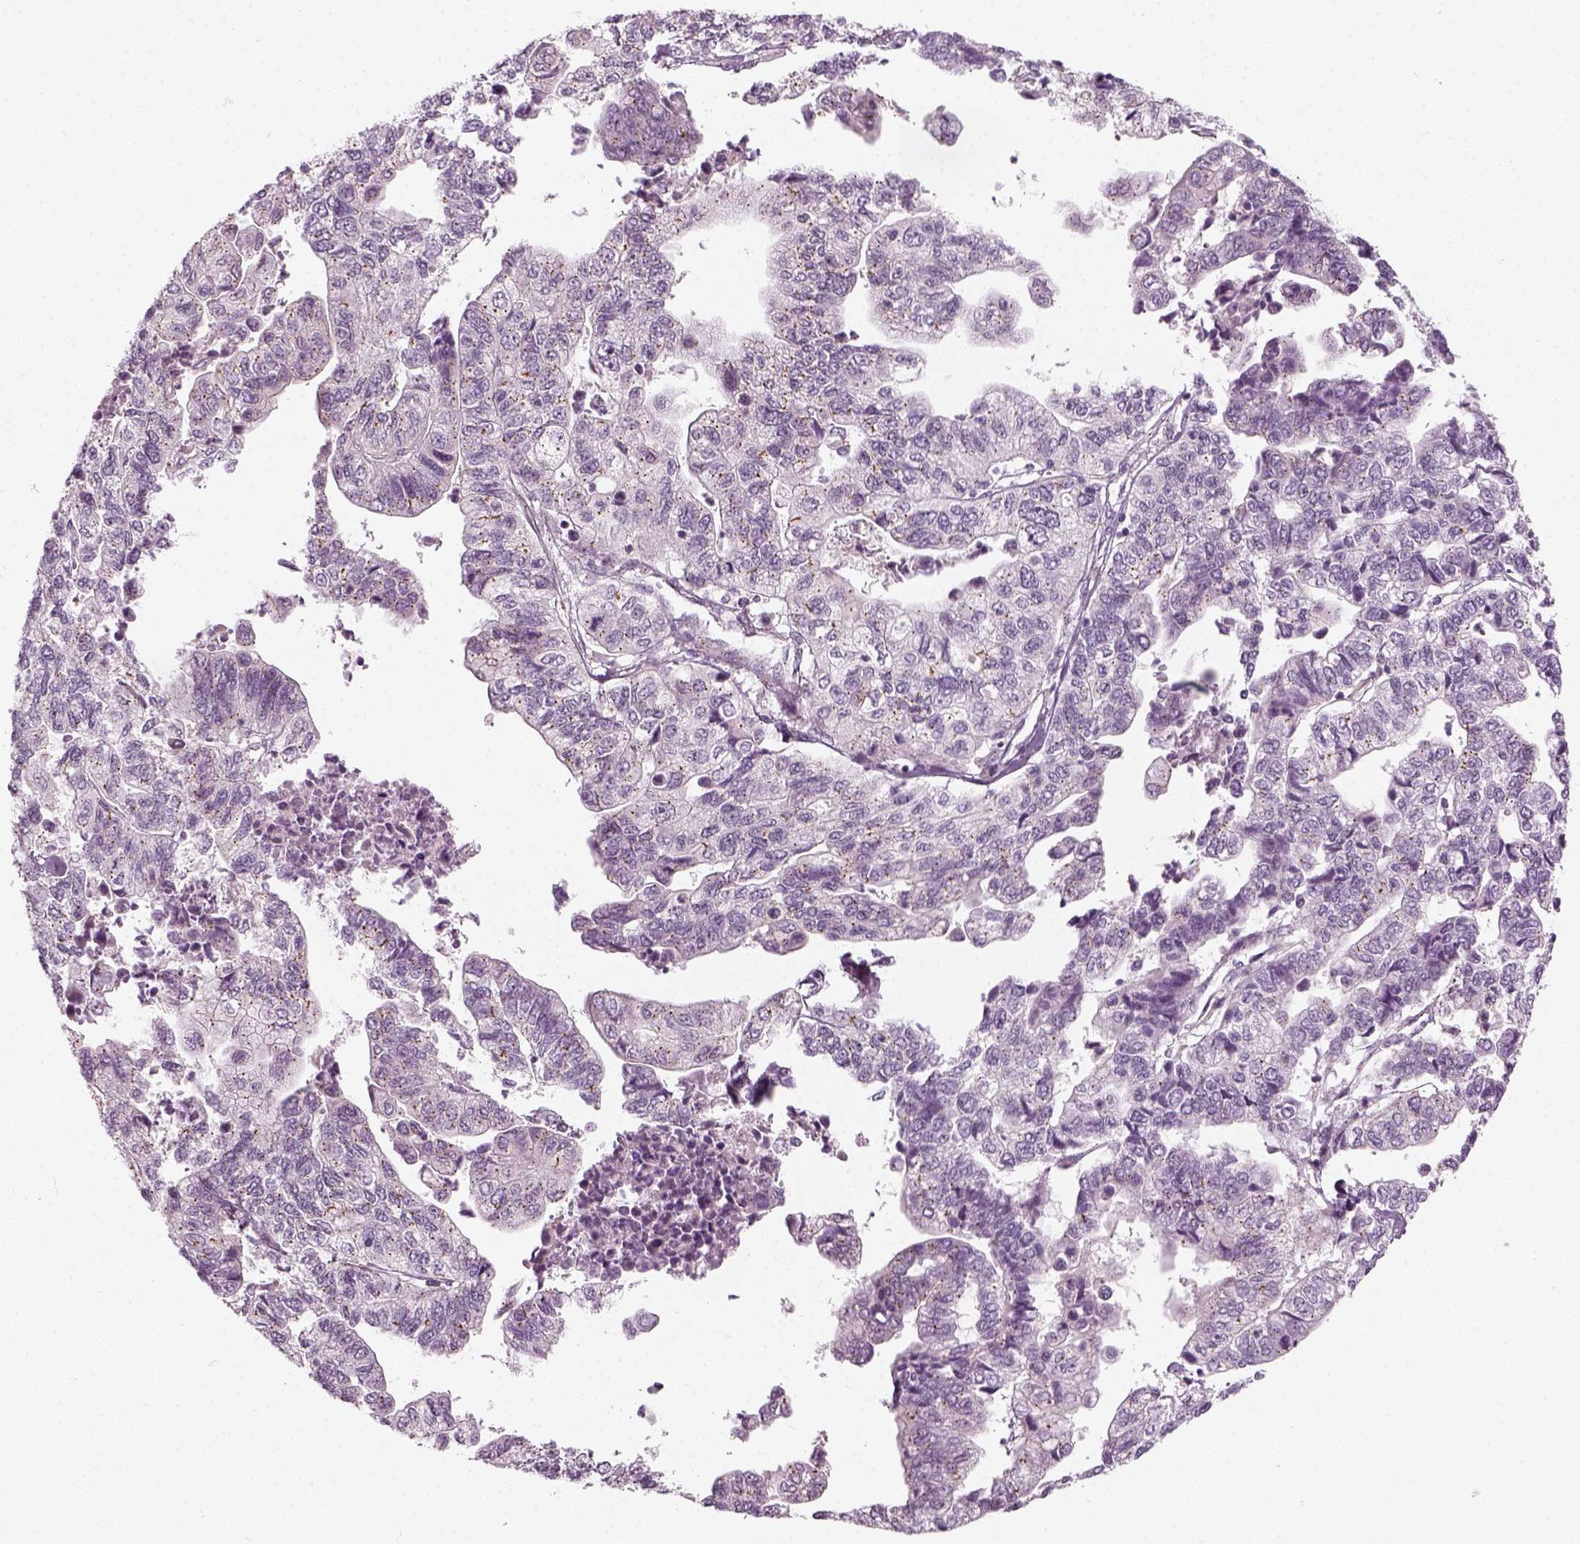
{"staining": {"intensity": "negative", "quantity": "none", "location": "none"}, "tissue": "stomach cancer", "cell_type": "Tumor cells", "image_type": "cancer", "snomed": [{"axis": "morphology", "description": "Adenocarcinoma, NOS"}, {"axis": "topography", "description": "Stomach, upper"}], "caption": "The micrograph displays no significant expression in tumor cells of stomach adenocarcinoma.", "gene": "MLIP", "patient": {"sex": "female", "age": 67}}